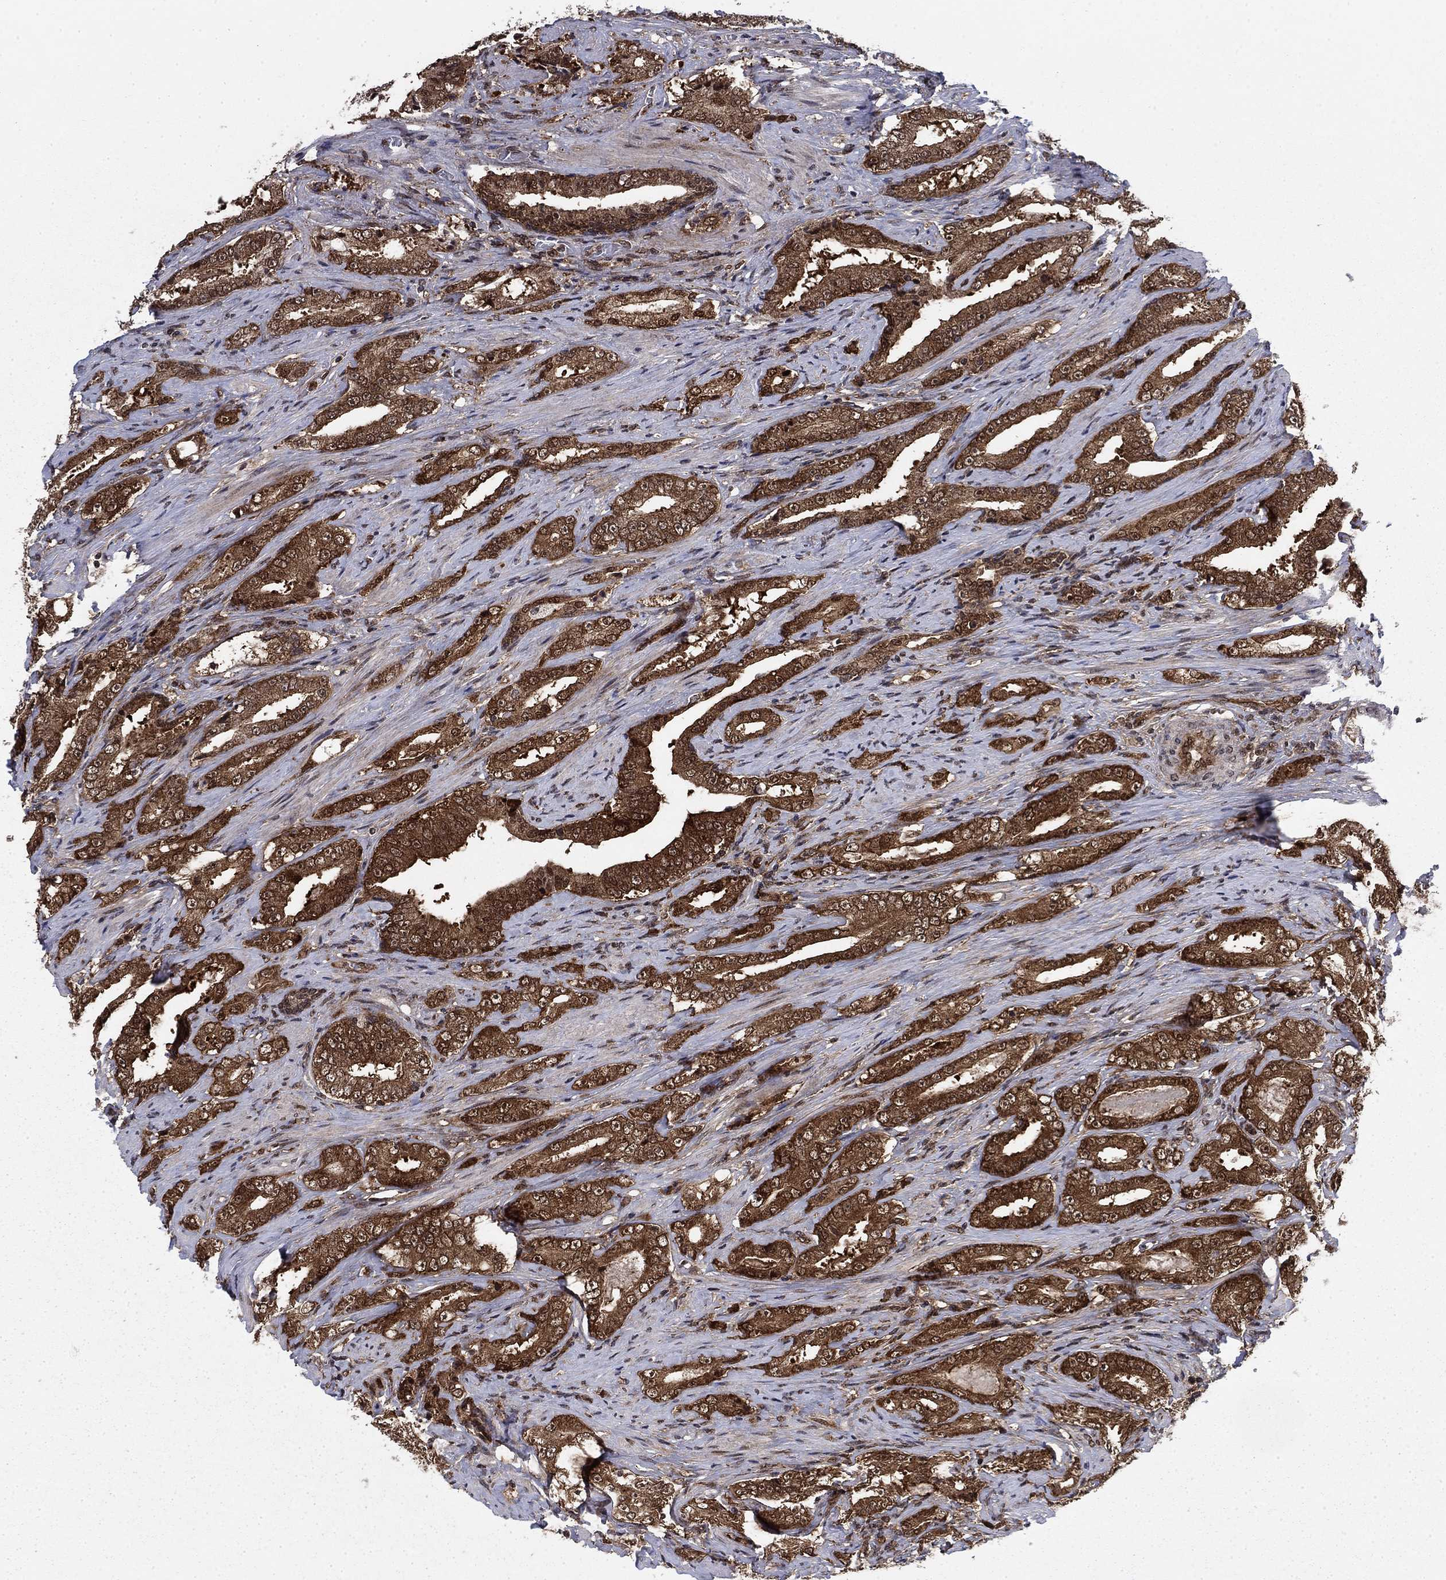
{"staining": {"intensity": "strong", "quantity": ">75%", "location": "cytoplasmic/membranous"}, "tissue": "prostate cancer", "cell_type": "Tumor cells", "image_type": "cancer", "snomed": [{"axis": "morphology", "description": "Adenocarcinoma, Low grade"}, {"axis": "topography", "description": "Prostate and seminal vesicle, NOS"}], "caption": "There is high levels of strong cytoplasmic/membranous expression in tumor cells of prostate cancer, as demonstrated by immunohistochemical staining (brown color).", "gene": "DNAJA1", "patient": {"sex": "male", "age": 61}}